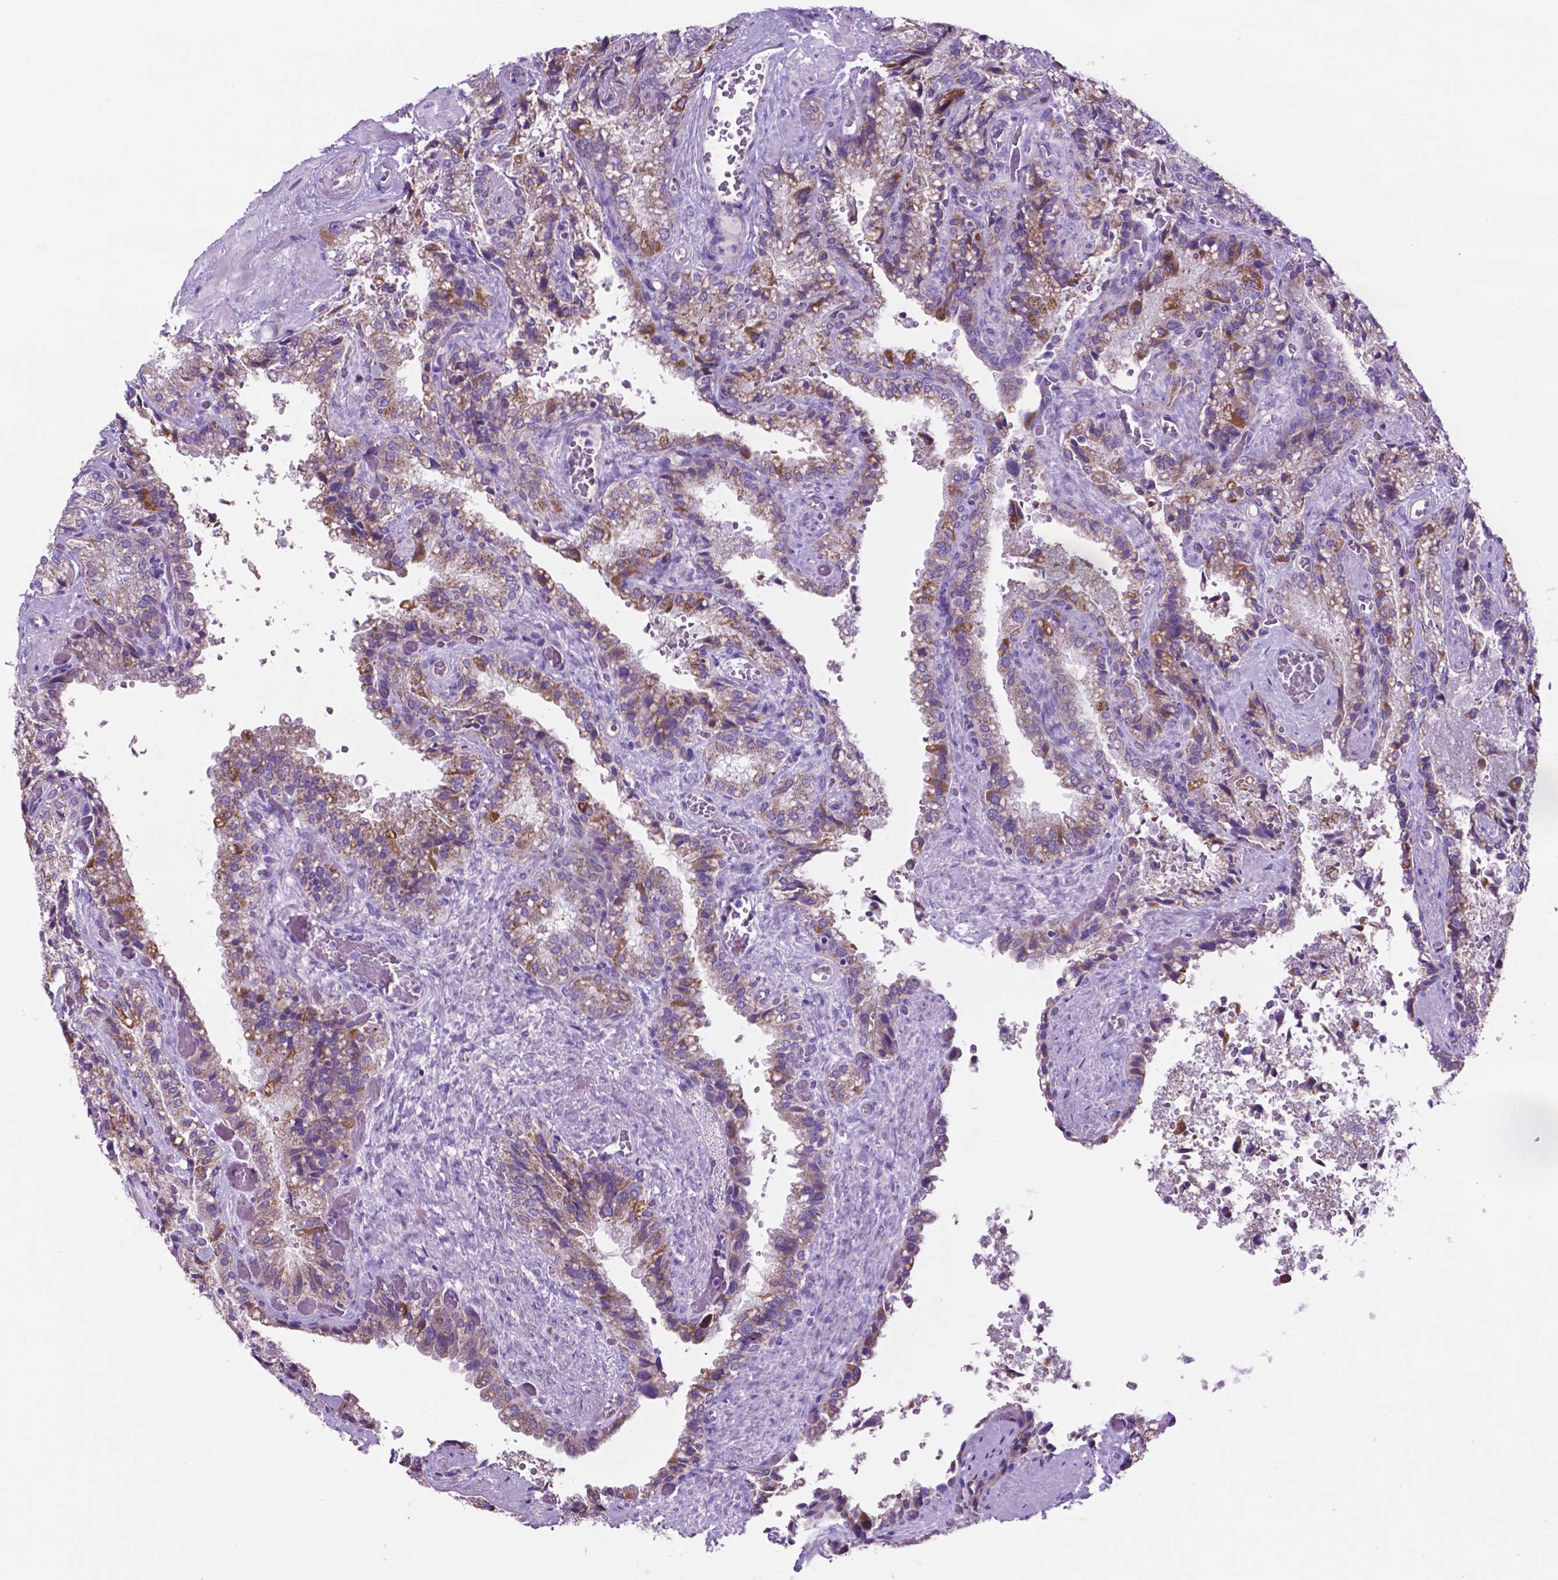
{"staining": {"intensity": "weak", "quantity": "25%-75%", "location": "cytoplasmic/membranous"}, "tissue": "seminal vesicle", "cell_type": "Glandular cells", "image_type": "normal", "snomed": [{"axis": "morphology", "description": "Normal tissue, NOS"}, {"axis": "topography", "description": "Seminal veicle"}], "caption": "Glandular cells demonstrate low levels of weak cytoplasmic/membranous staining in about 25%-75% of cells in benign human seminal vesicle. (Brightfield microscopy of DAB IHC at high magnification).", "gene": "TMEM121B", "patient": {"sex": "male", "age": 57}}